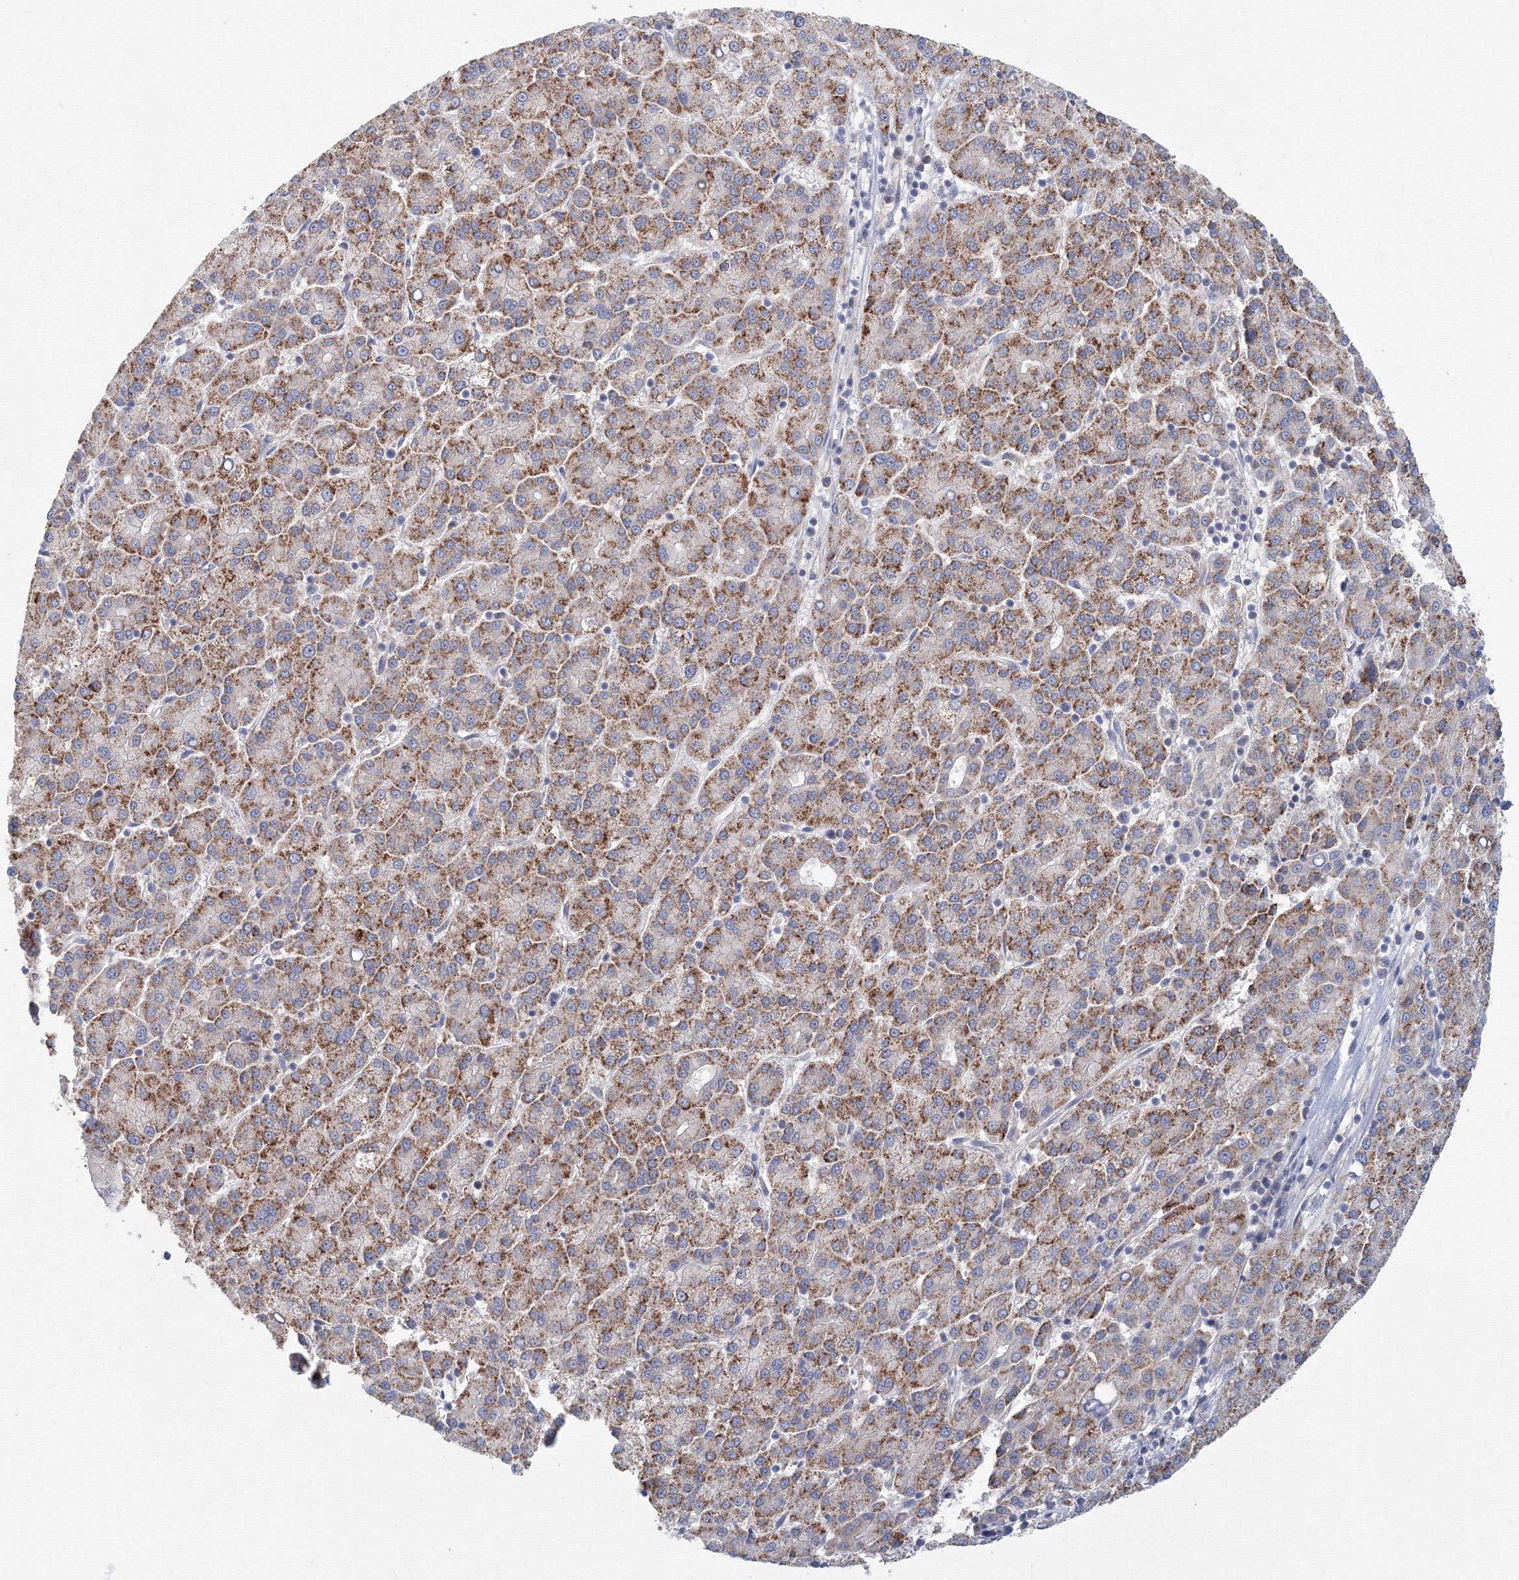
{"staining": {"intensity": "moderate", "quantity": ">75%", "location": "cytoplasmic/membranous"}, "tissue": "liver cancer", "cell_type": "Tumor cells", "image_type": "cancer", "snomed": [{"axis": "morphology", "description": "Carcinoma, Hepatocellular, NOS"}, {"axis": "topography", "description": "Liver"}], "caption": "DAB immunohistochemical staining of liver hepatocellular carcinoma exhibits moderate cytoplasmic/membranous protein positivity in about >75% of tumor cells.", "gene": "TACC2", "patient": {"sex": "female", "age": 58}}